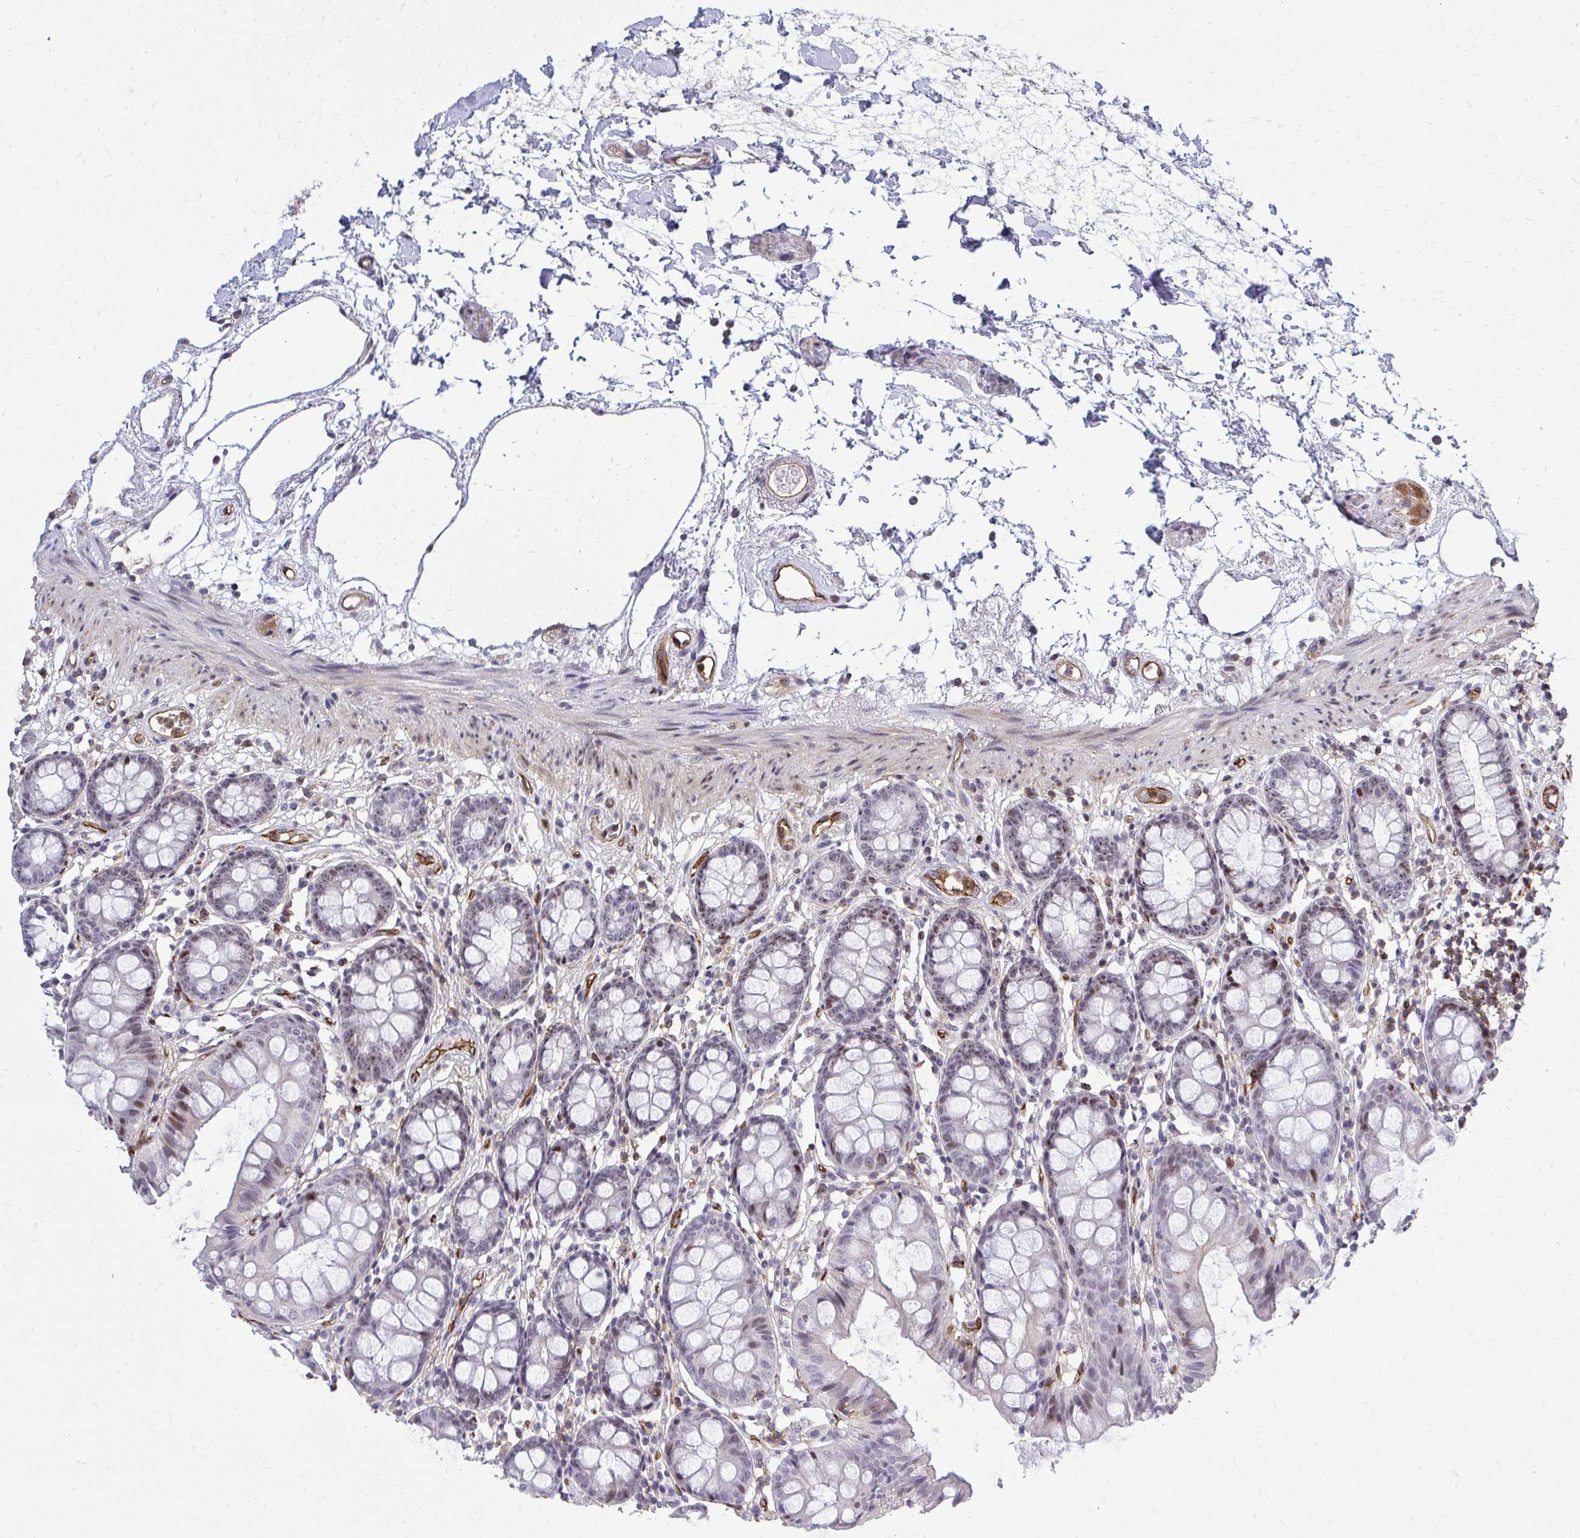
{"staining": {"intensity": "strong", "quantity": ">75%", "location": "cytoplasmic/membranous"}, "tissue": "colon", "cell_type": "Endothelial cells", "image_type": "normal", "snomed": [{"axis": "morphology", "description": "Normal tissue, NOS"}, {"axis": "topography", "description": "Colon"}], "caption": "This is an image of immunohistochemistry staining of benign colon, which shows strong positivity in the cytoplasmic/membranous of endothelial cells.", "gene": "FOXN3", "patient": {"sex": "female", "age": 84}}